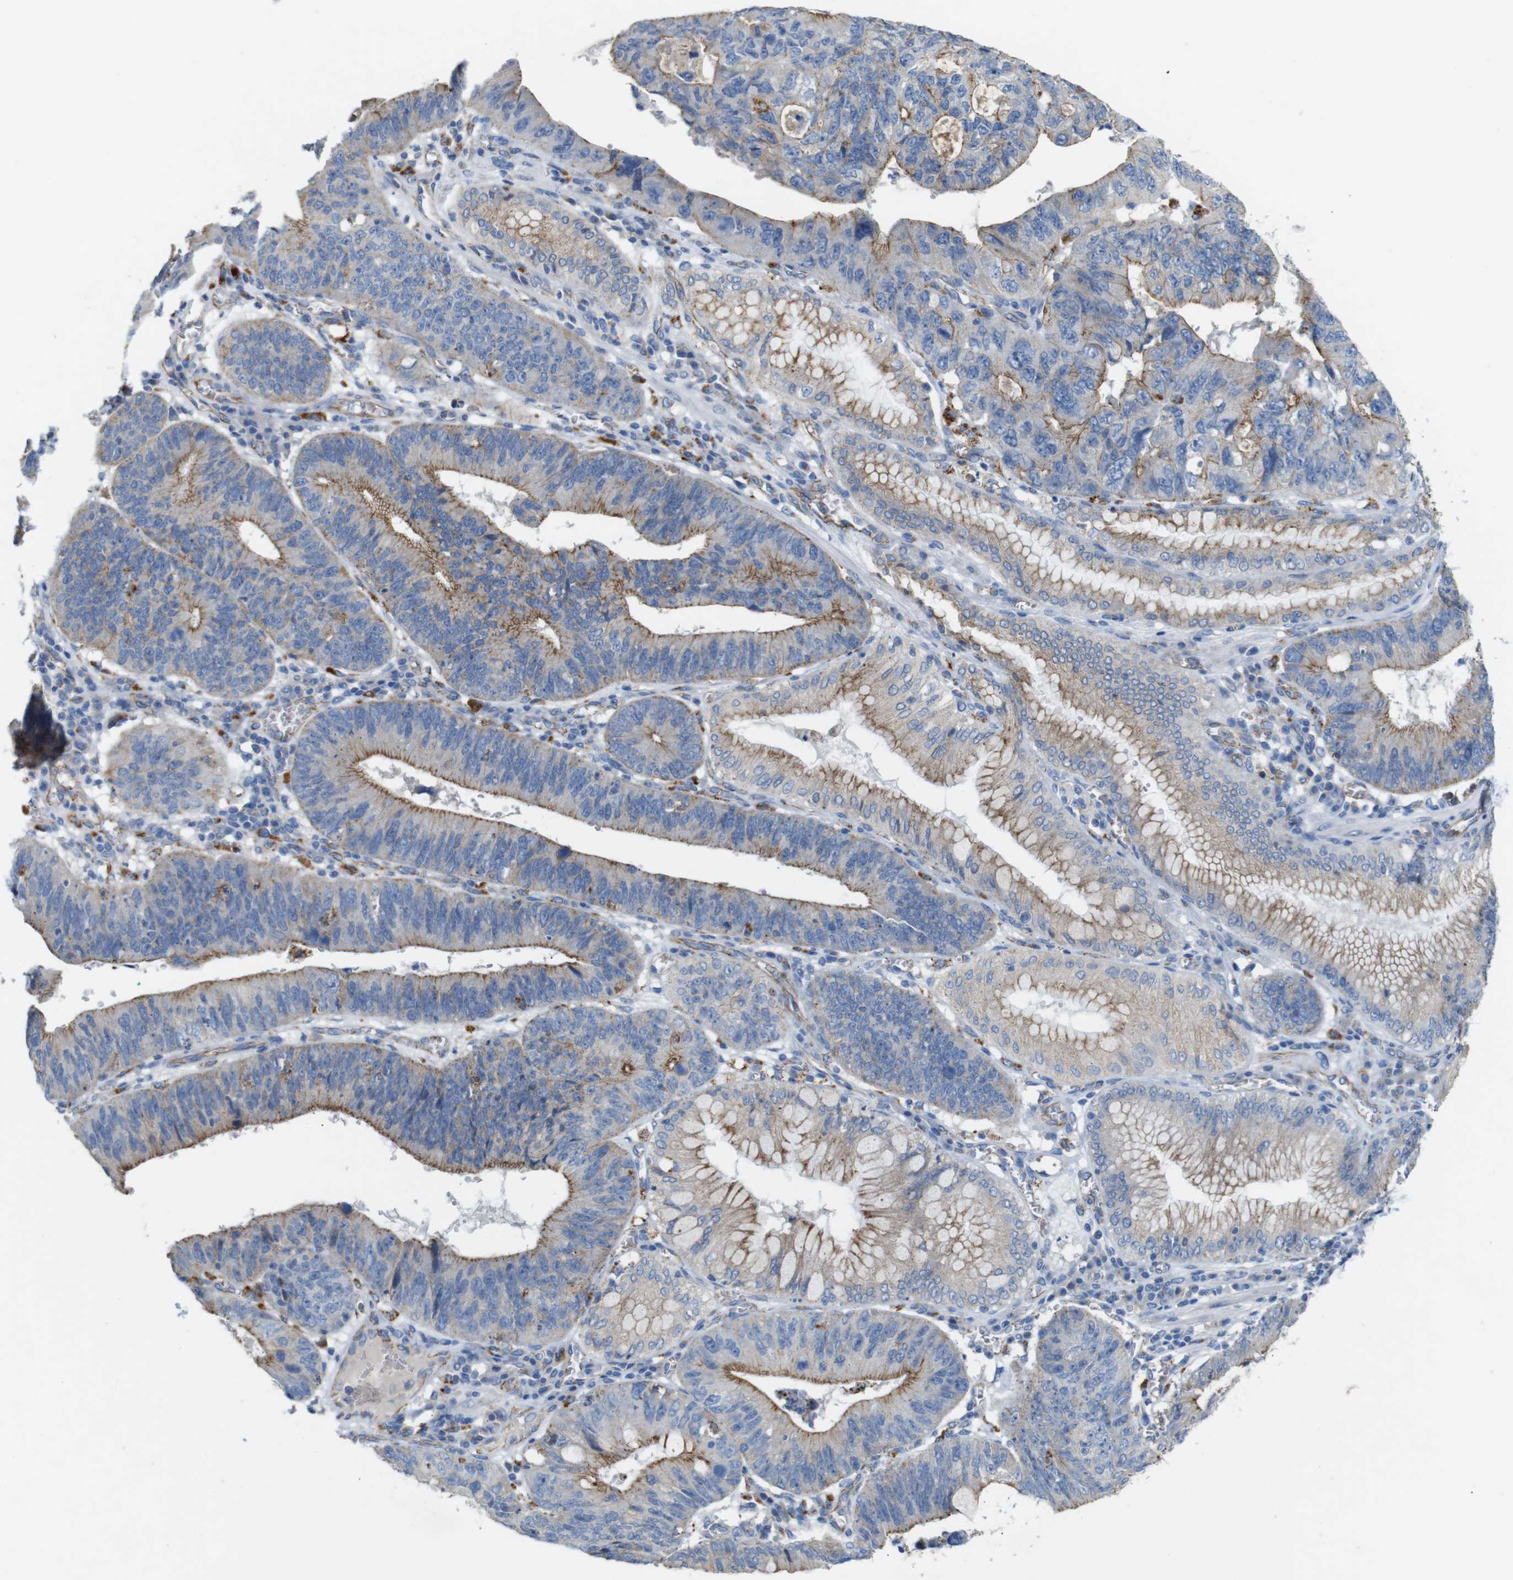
{"staining": {"intensity": "moderate", "quantity": "25%-75%", "location": "cytoplasmic/membranous"}, "tissue": "stomach cancer", "cell_type": "Tumor cells", "image_type": "cancer", "snomed": [{"axis": "morphology", "description": "Adenocarcinoma, NOS"}, {"axis": "topography", "description": "Stomach"}], "caption": "This image shows stomach adenocarcinoma stained with IHC to label a protein in brown. The cytoplasmic/membranous of tumor cells show moderate positivity for the protein. Nuclei are counter-stained blue.", "gene": "NHLRC3", "patient": {"sex": "male", "age": 59}}